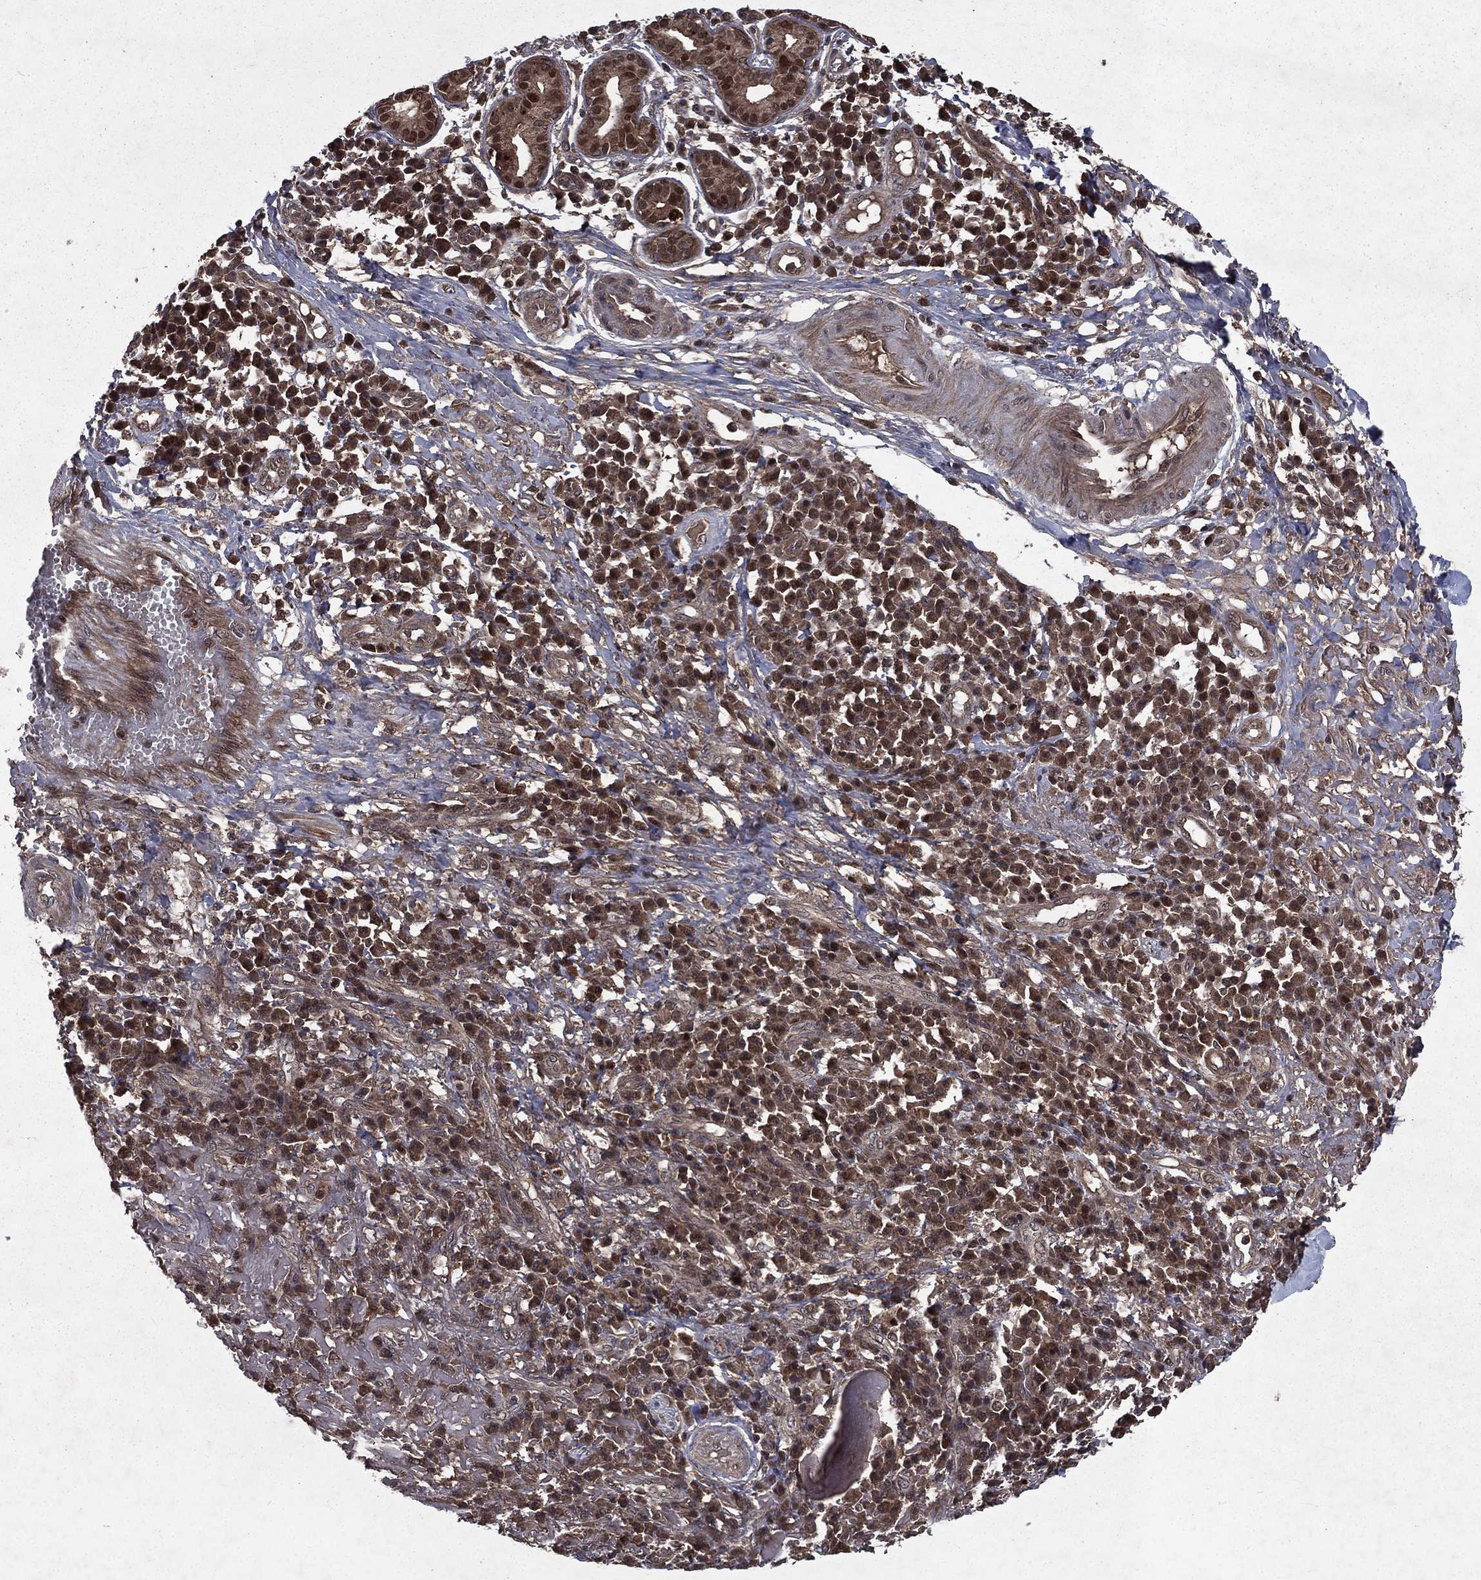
{"staining": {"intensity": "moderate", "quantity": "25%-75%", "location": "cytoplasmic/membranous,nuclear"}, "tissue": "skin cancer", "cell_type": "Tumor cells", "image_type": "cancer", "snomed": [{"axis": "morphology", "description": "Squamous cell carcinoma, NOS"}, {"axis": "topography", "description": "Skin"}], "caption": "High-magnification brightfield microscopy of skin cancer (squamous cell carcinoma) stained with DAB (3,3'-diaminobenzidine) (brown) and counterstained with hematoxylin (blue). tumor cells exhibit moderate cytoplasmic/membranous and nuclear positivity is appreciated in about25%-75% of cells.", "gene": "FGD1", "patient": {"sex": "male", "age": 92}}